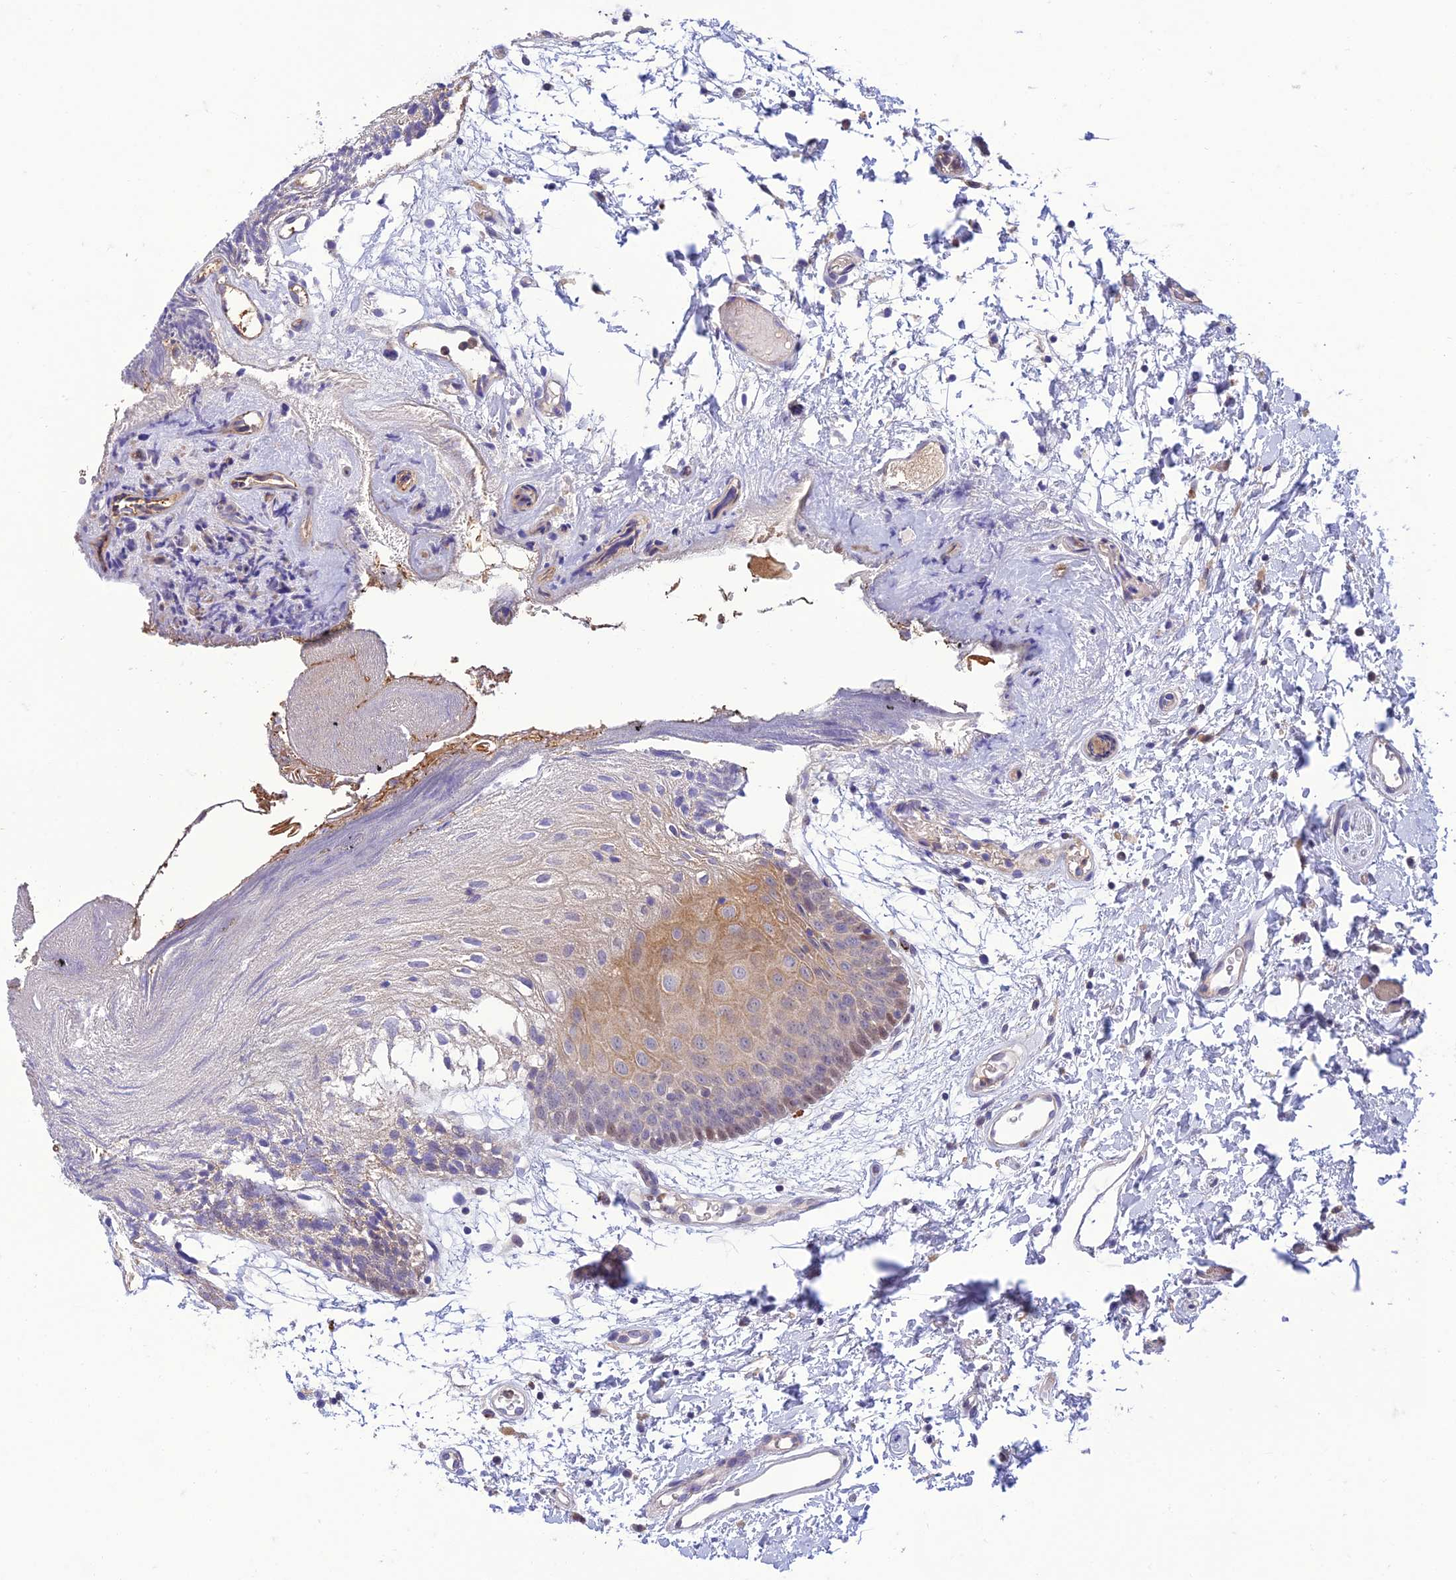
{"staining": {"intensity": "moderate", "quantity": "<25%", "location": "cytoplasmic/membranous"}, "tissue": "oral mucosa", "cell_type": "Squamous epithelial cells", "image_type": "normal", "snomed": [{"axis": "morphology", "description": "Normal tissue, NOS"}, {"axis": "topography", "description": "Skeletal muscle"}, {"axis": "topography", "description": "Oral tissue"}, {"axis": "topography", "description": "Salivary gland"}, {"axis": "topography", "description": "Peripheral nerve tissue"}], "caption": "Immunohistochemical staining of unremarkable human oral mucosa exhibits moderate cytoplasmic/membranous protein positivity in about <25% of squamous epithelial cells. Nuclei are stained in blue.", "gene": "IRAK3", "patient": {"sex": "male", "age": 54}}